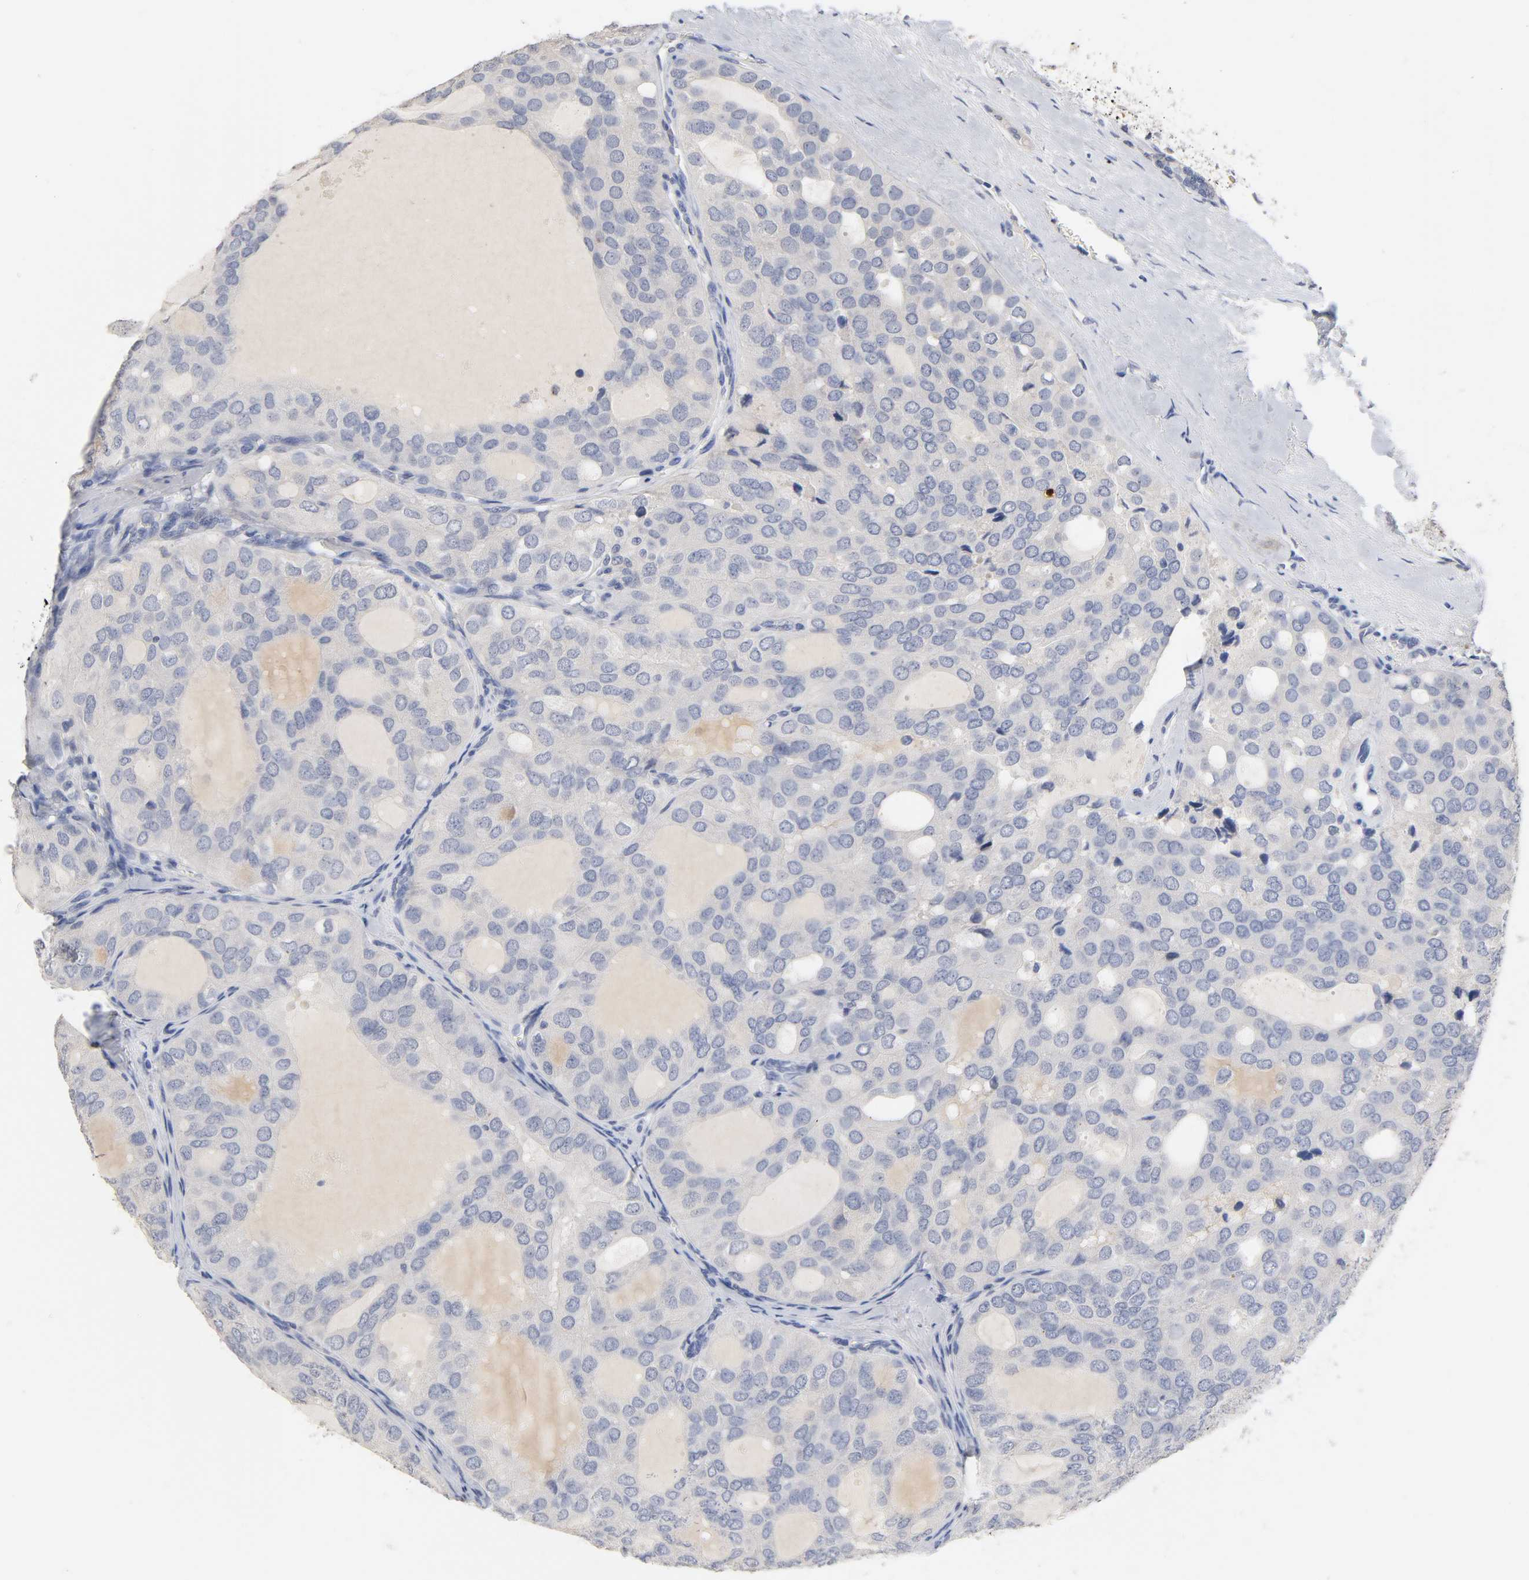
{"staining": {"intensity": "negative", "quantity": "none", "location": "none"}, "tissue": "thyroid cancer", "cell_type": "Tumor cells", "image_type": "cancer", "snomed": [{"axis": "morphology", "description": "Follicular adenoma carcinoma, NOS"}, {"axis": "topography", "description": "Thyroid gland"}], "caption": "High magnification brightfield microscopy of thyroid cancer stained with DAB (3,3'-diaminobenzidine) (brown) and counterstained with hematoxylin (blue): tumor cells show no significant expression.", "gene": "OVOL1", "patient": {"sex": "male", "age": 75}}